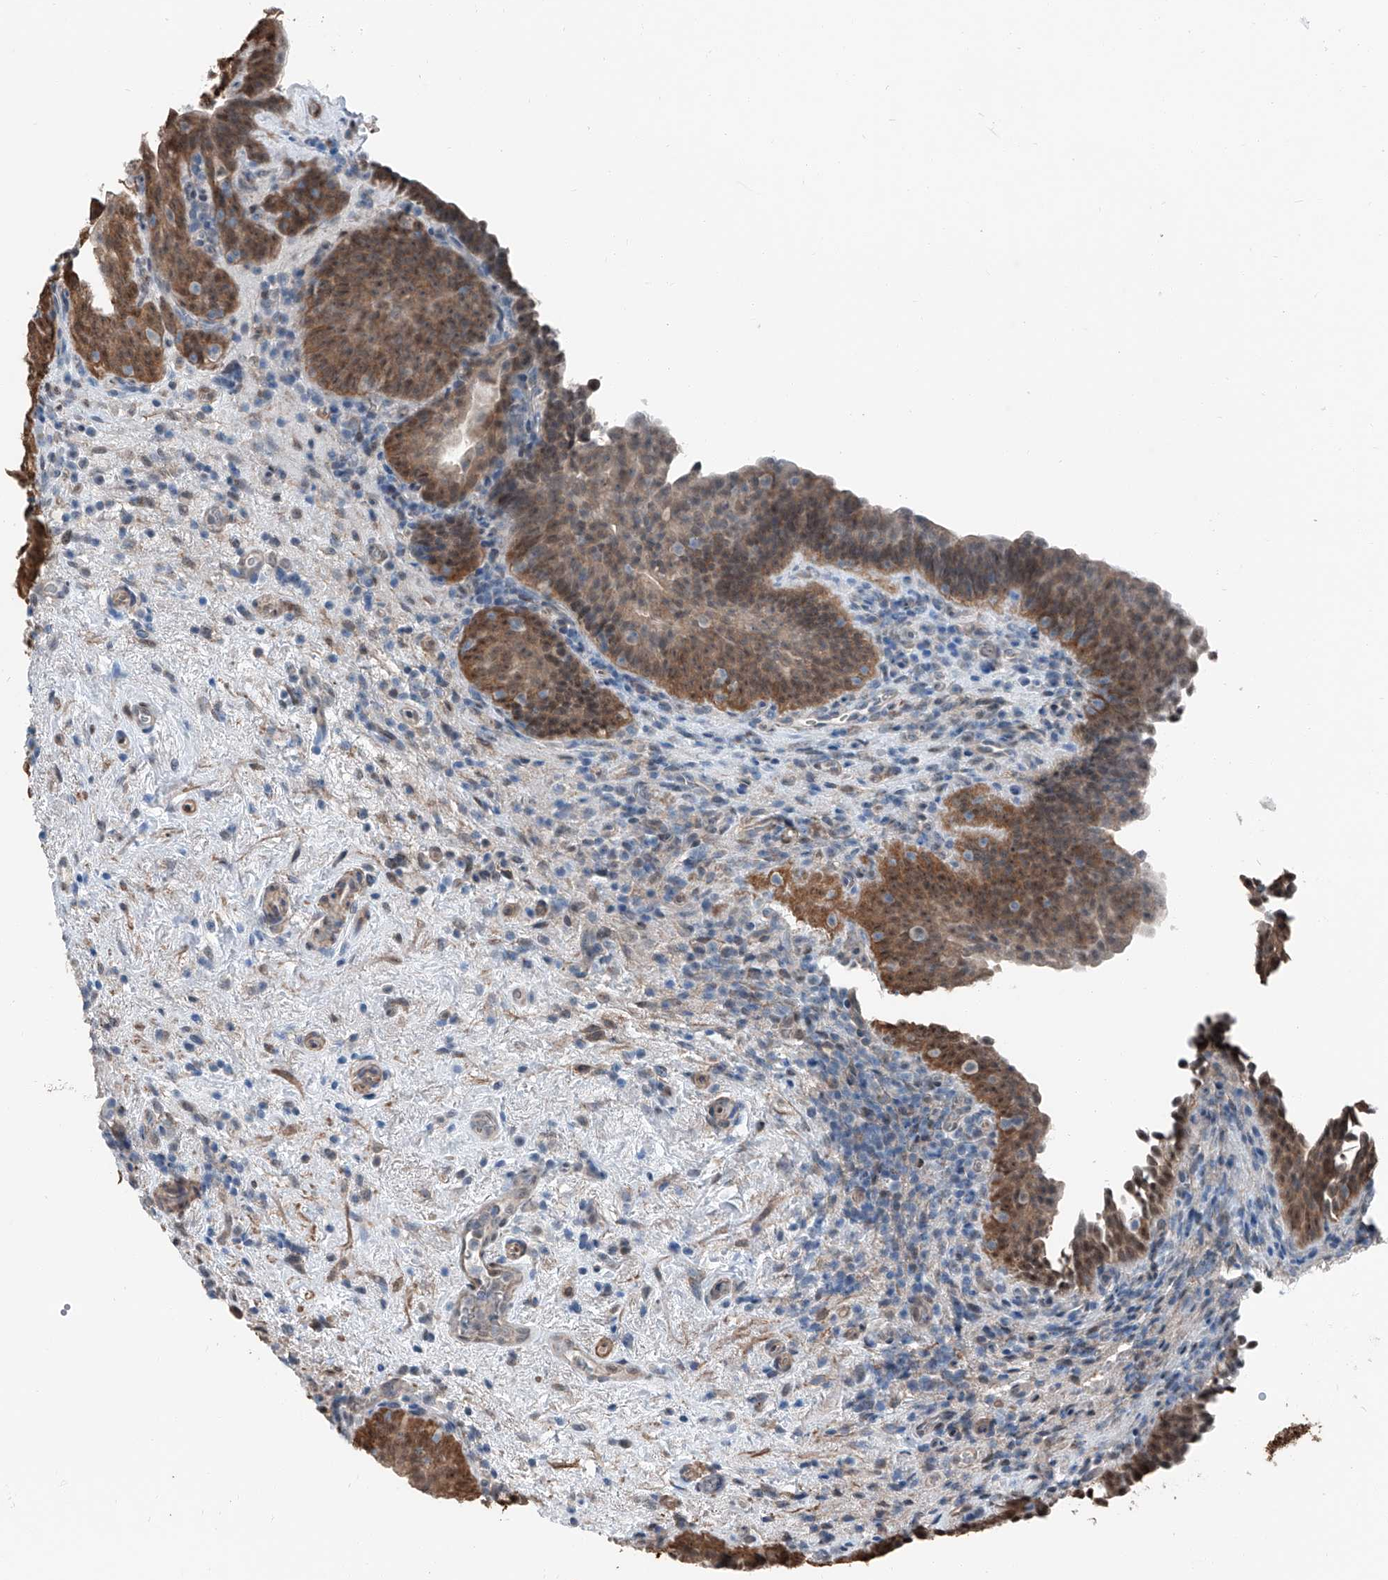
{"staining": {"intensity": "moderate", "quantity": ">75%", "location": "cytoplasmic/membranous,nuclear"}, "tissue": "urinary bladder", "cell_type": "Urothelial cells", "image_type": "normal", "snomed": [{"axis": "morphology", "description": "Normal tissue, NOS"}, {"axis": "topography", "description": "Urinary bladder"}], "caption": "Urothelial cells display medium levels of moderate cytoplasmic/membranous,nuclear positivity in about >75% of cells in unremarkable human urinary bladder.", "gene": "HSPA6", "patient": {"sex": "male", "age": 83}}